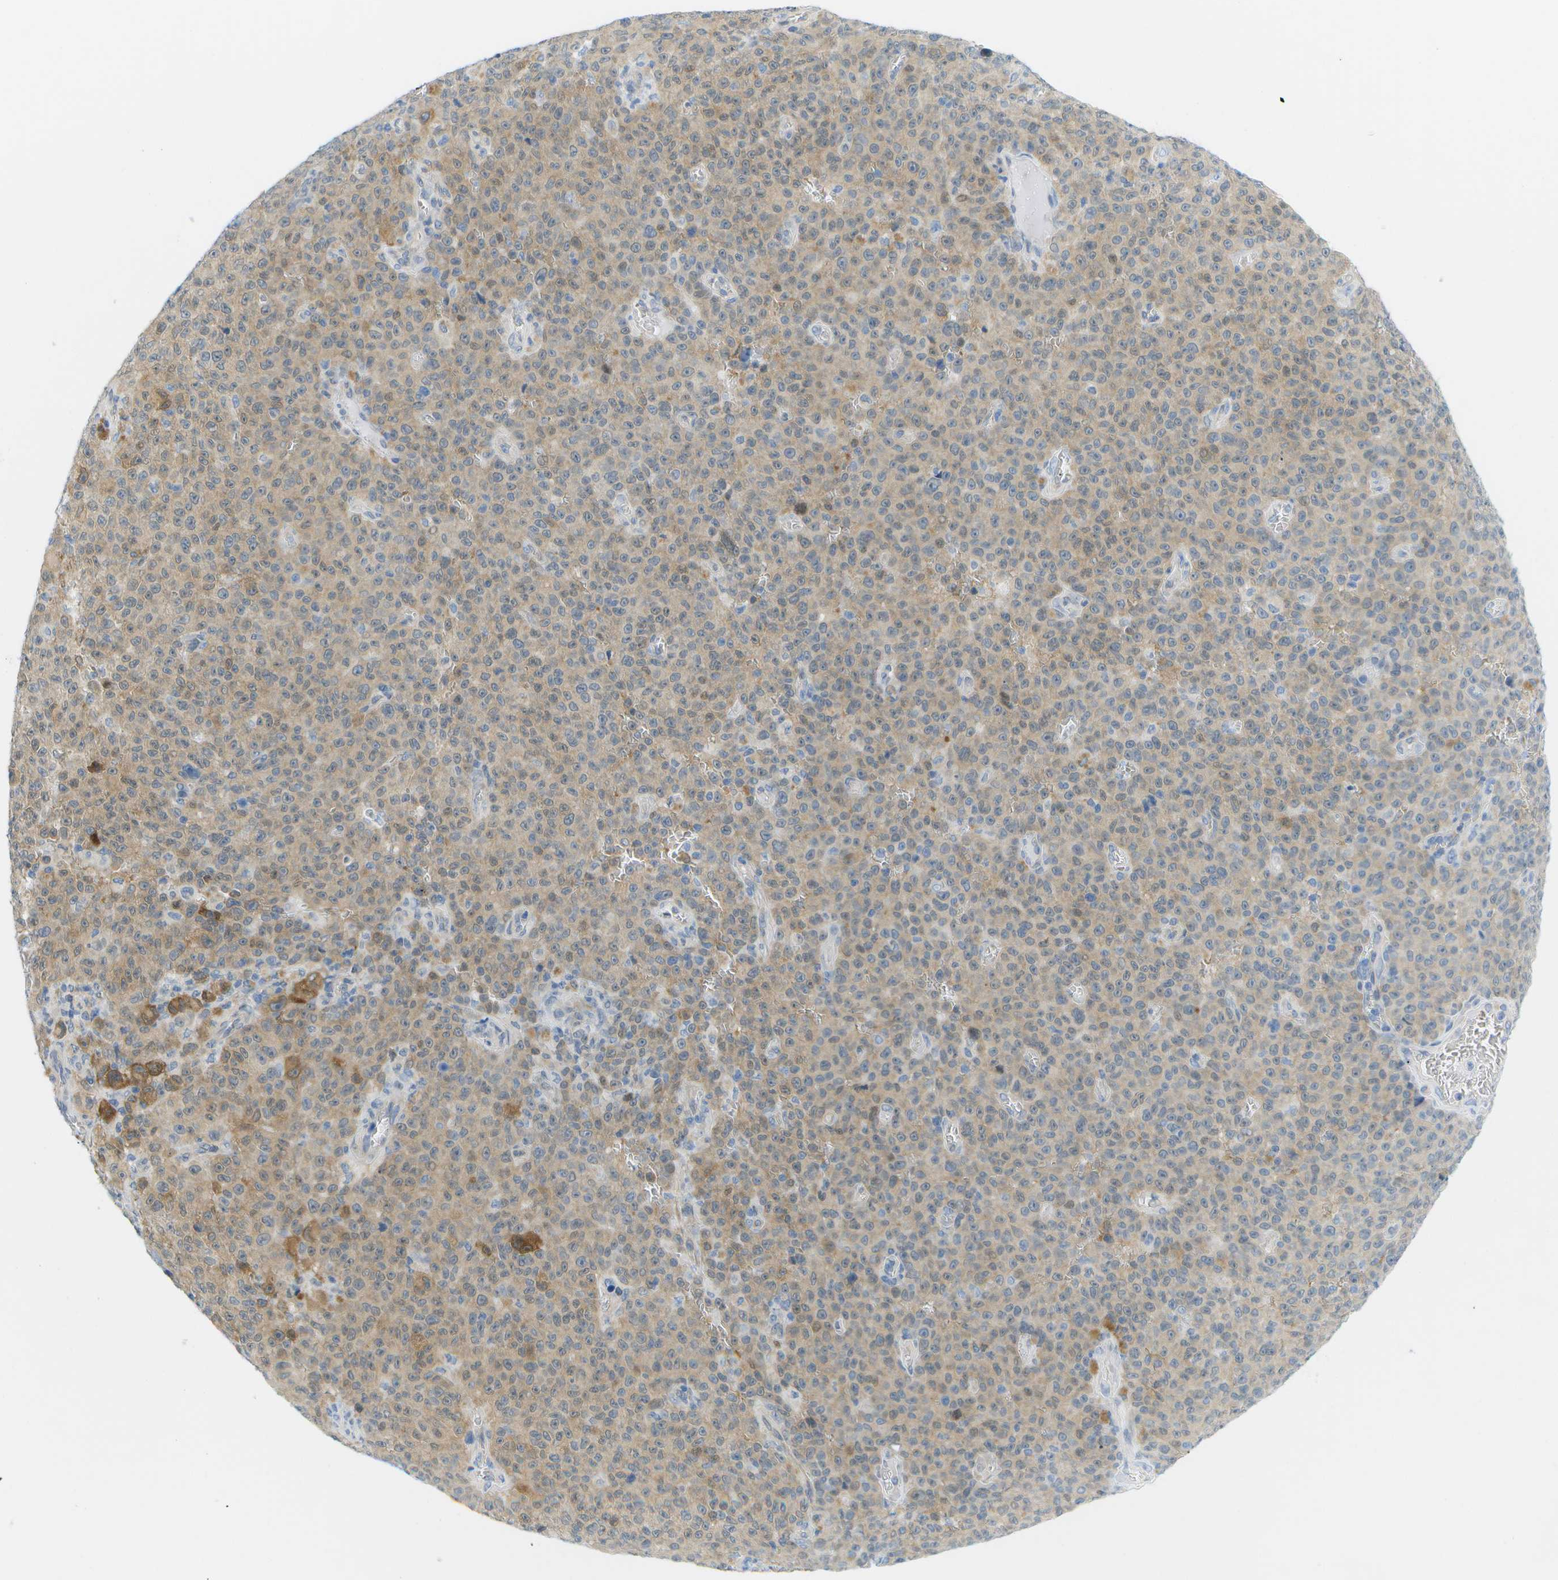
{"staining": {"intensity": "weak", "quantity": "25%-75%", "location": "cytoplasmic/membranous"}, "tissue": "melanoma", "cell_type": "Tumor cells", "image_type": "cancer", "snomed": [{"axis": "morphology", "description": "Malignant melanoma, NOS"}, {"axis": "topography", "description": "Skin"}], "caption": "Malignant melanoma stained with IHC shows weak cytoplasmic/membranous expression in approximately 25%-75% of tumor cells.", "gene": "CUL9", "patient": {"sex": "female", "age": 82}}